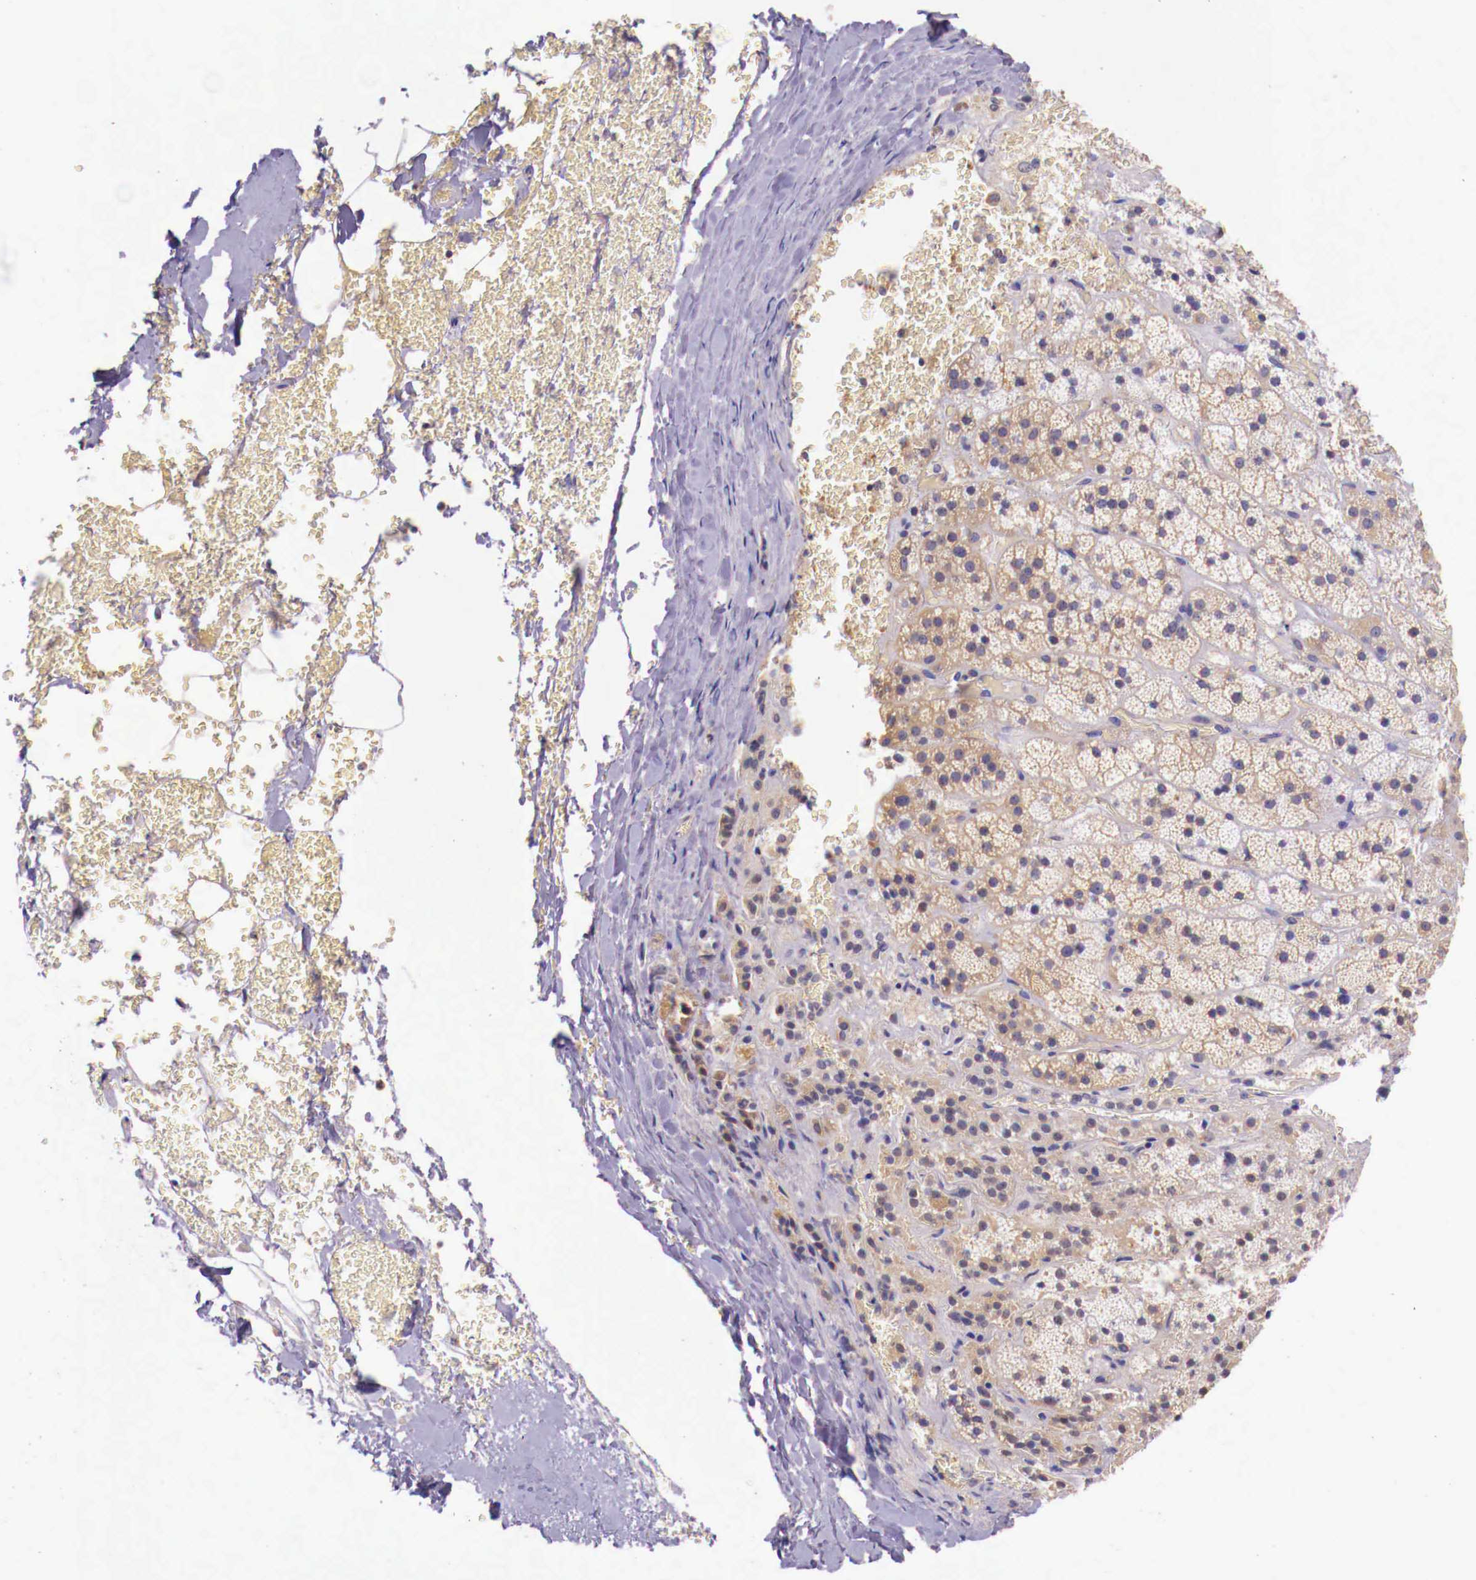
{"staining": {"intensity": "weak", "quantity": ">75%", "location": "cytoplasmic/membranous"}, "tissue": "adrenal gland", "cell_type": "Glandular cells", "image_type": "normal", "snomed": [{"axis": "morphology", "description": "Normal tissue, NOS"}, {"axis": "topography", "description": "Adrenal gland"}], "caption": "Immunohistochemical staining of benign adrenal gland displays >75% levels of weak cytoplasmic/membranous protein expression in approximately >75% of glandular cells. (Stains: DAB (3,3'-diaminobenzidine) in brown, nuclei in blue, Microscopy: brightfield microscopy at high magnification).", "gene": "GRIPAP1", "patient": {"sex": "male", "age": 57}}